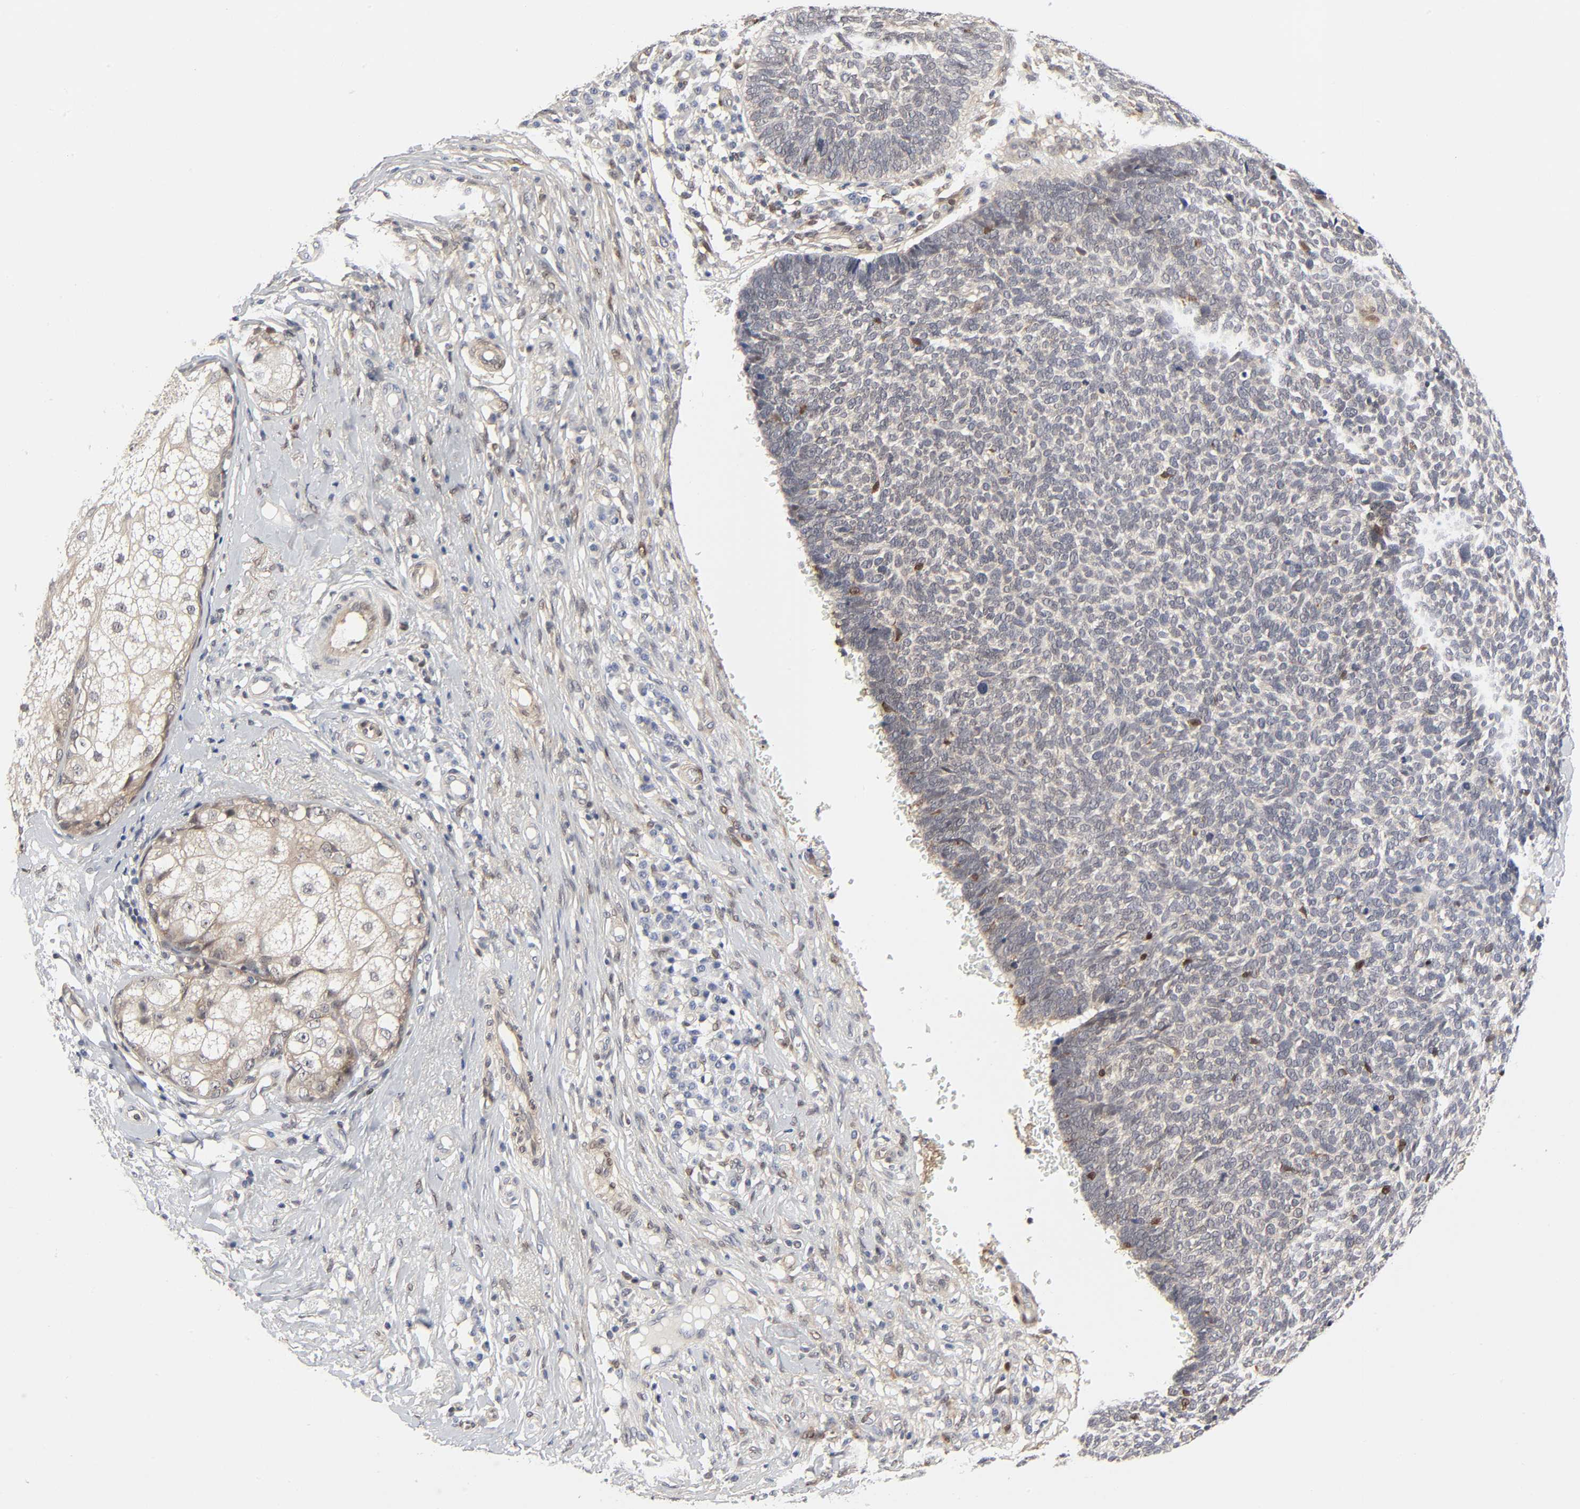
{"staining": {"intensity": "negative", "quantity": "none", "location": "none"}, "tissue": "skin cancer", "cell_type": "Tumor cells", "image_type": "cancer", "snomed": [{"axis": "morphology", "description": "Basal cell carcinoma"}, {"axis": "topography", "description": "Skin"}], "caption": "IHC micrograph of human skin basal cell carcinoma stained for a protein (brown), which exhibits no positivity in tumor cells.", "gene": "PTEN", "patient": {"sex": "male", "age": 87}}